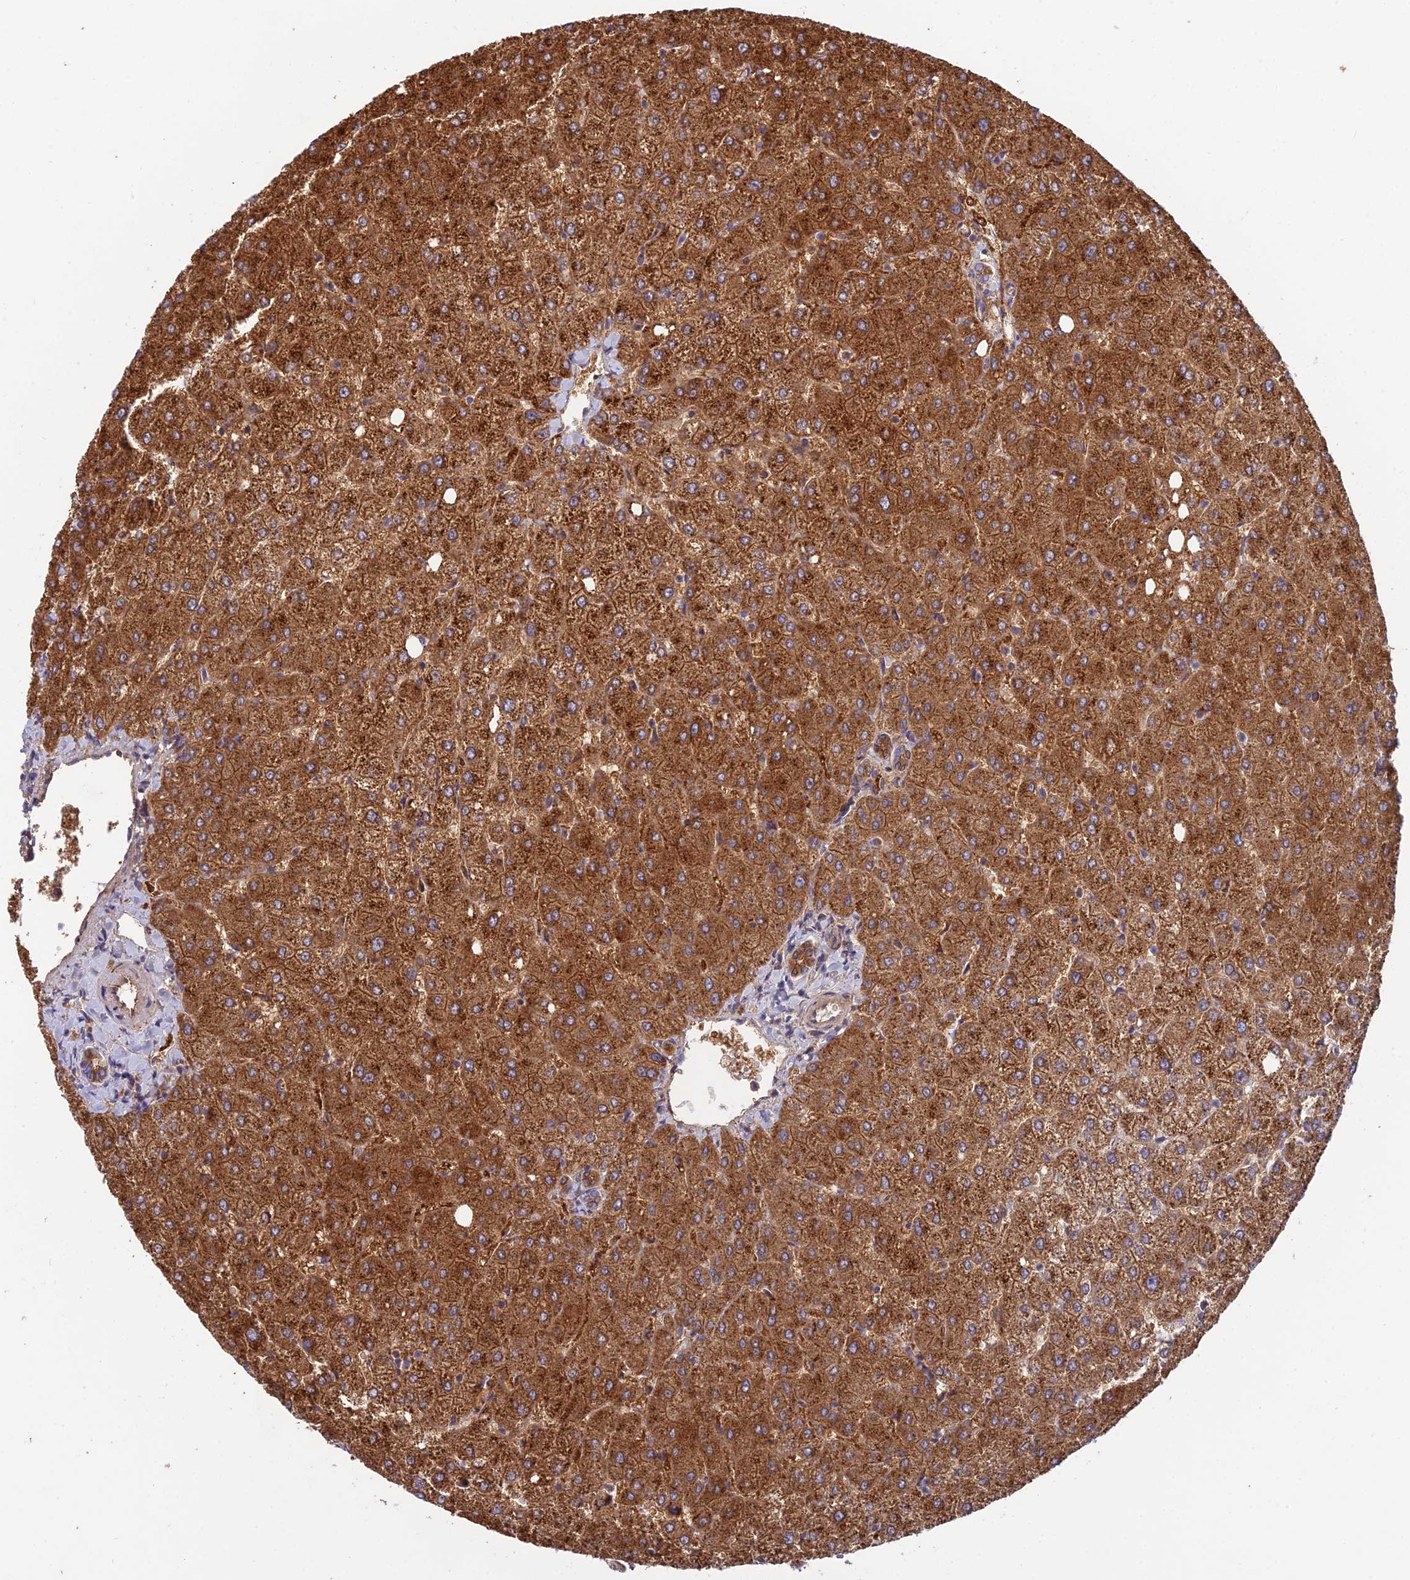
{"staining": {"intensity": "moderate", "quantity": ">75%", "location": "cytoplasmic/membranous"}, "tissue": "liver", "cell_type": "Cholangiocytes", "image_type": "normal", "snomed": [{"axis": "morphology", "description": "Normal tissue, NOS"}, {"axis": "topography", "description": "Liver"}], "caption": "Immunohistochemical staining of normal human liver shows moderate cytoplasmic/membranous protein positivity in about >75% of cholangiocytes. Using DAB (brown) and hematoxylin (blue) stains, captured at high magnification using brightfield microscopy.", "gene": "DUS2", "patient": {"sex": "female", "age": 54}}